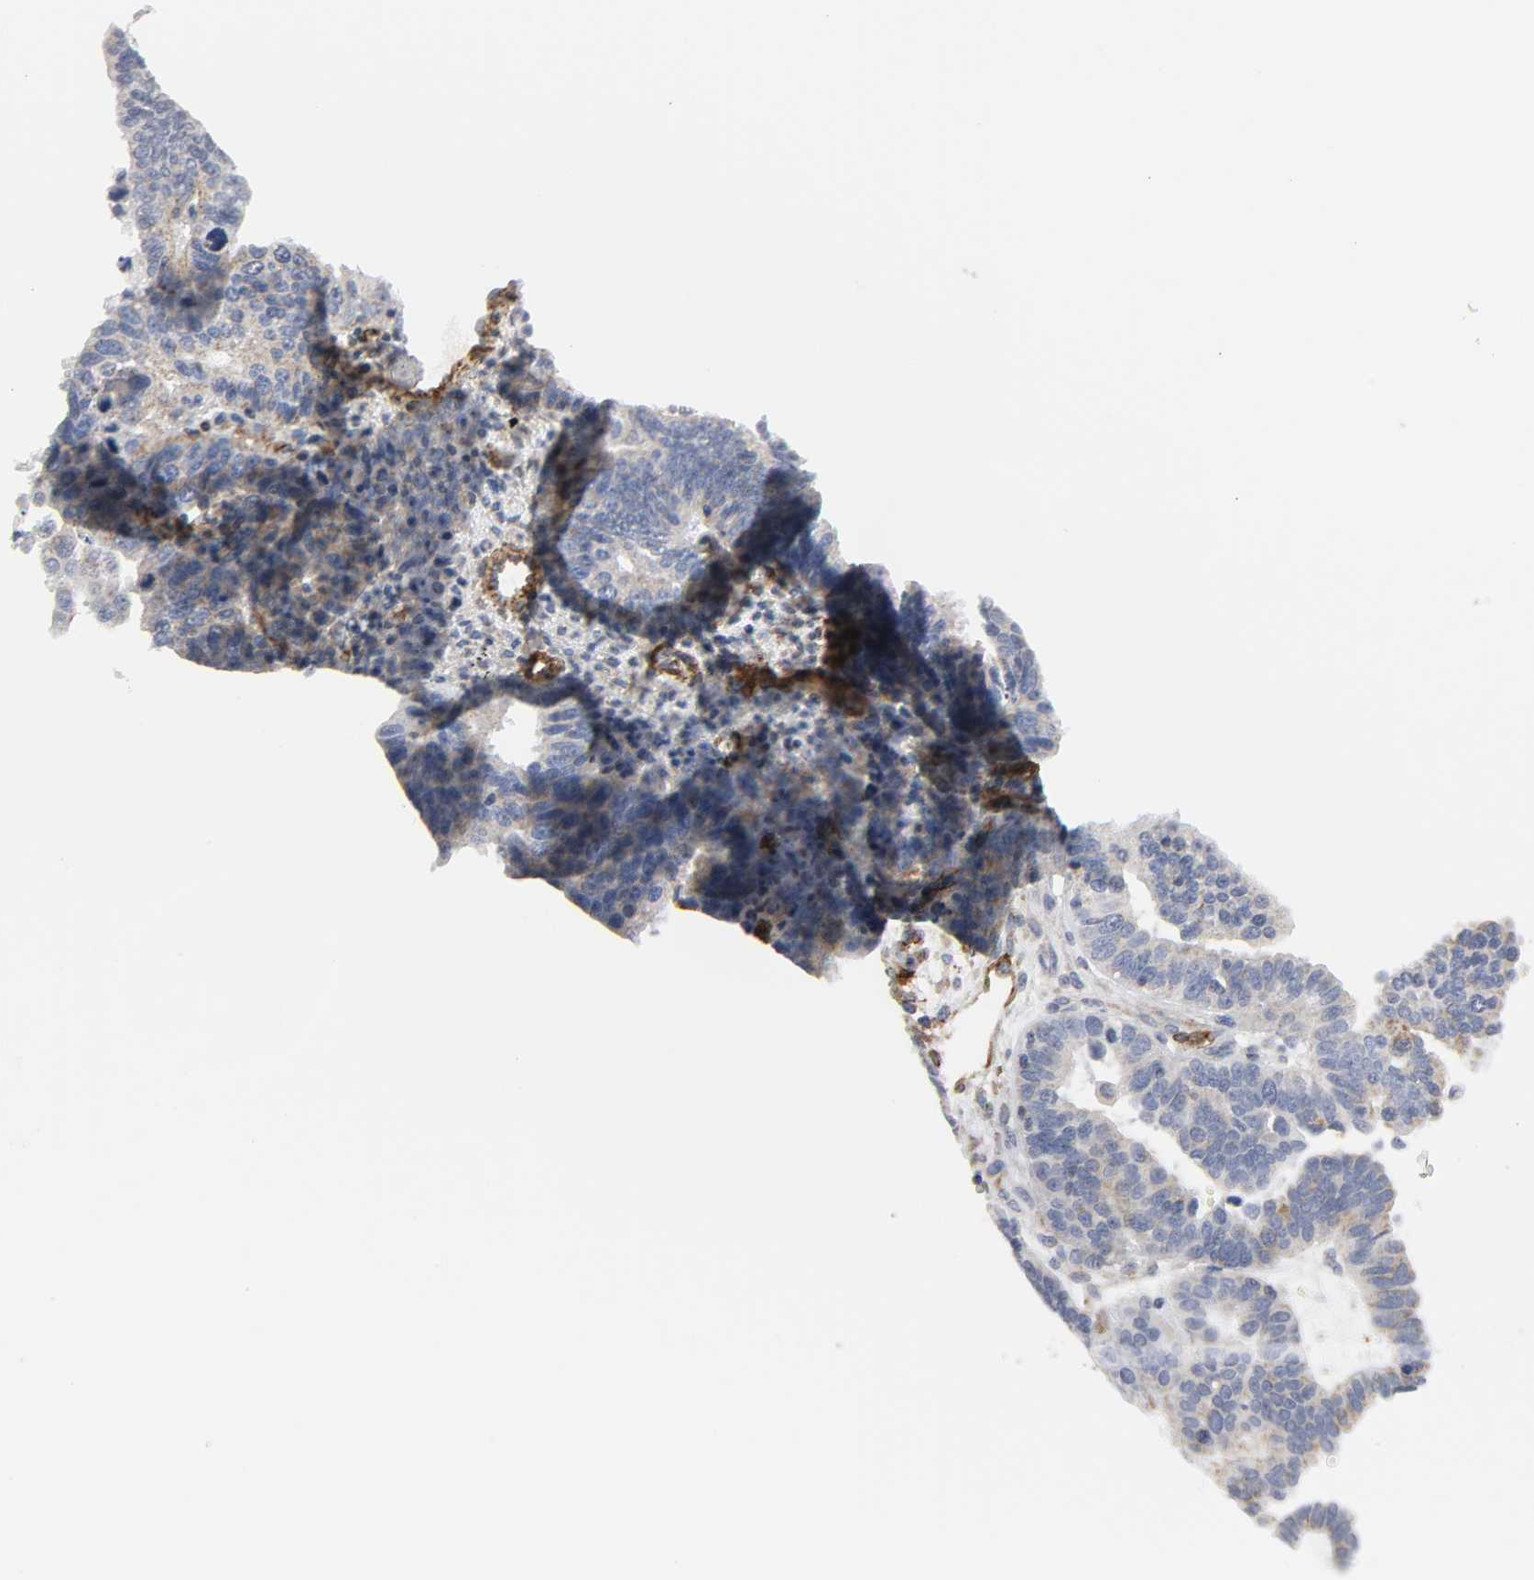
{"staining": {"intensity": "negative", "quantity": "none", "location": "none"}, "tissue": "ovarian cancer", "cell_type": "Tumor cells", "image_type": "cancer", "snomed": [{"axis": "morphology", "description": "Carcinoma, endometroid"}, {"axis": "morphology", "description": "Cystadenocarcinoma, serous, NOS"}, {"axis": "topography", "description": "Ovary"}], "caption": "Immunohistochemistry micrograph of ovarian cancer stained for a protein (brown), which displays no expression in tumor cells. (DAB IHC visualized using brightfield microscopy, high magnification).", "gene": "GNG2", "patient": {"sex": "female", "age": 45}}